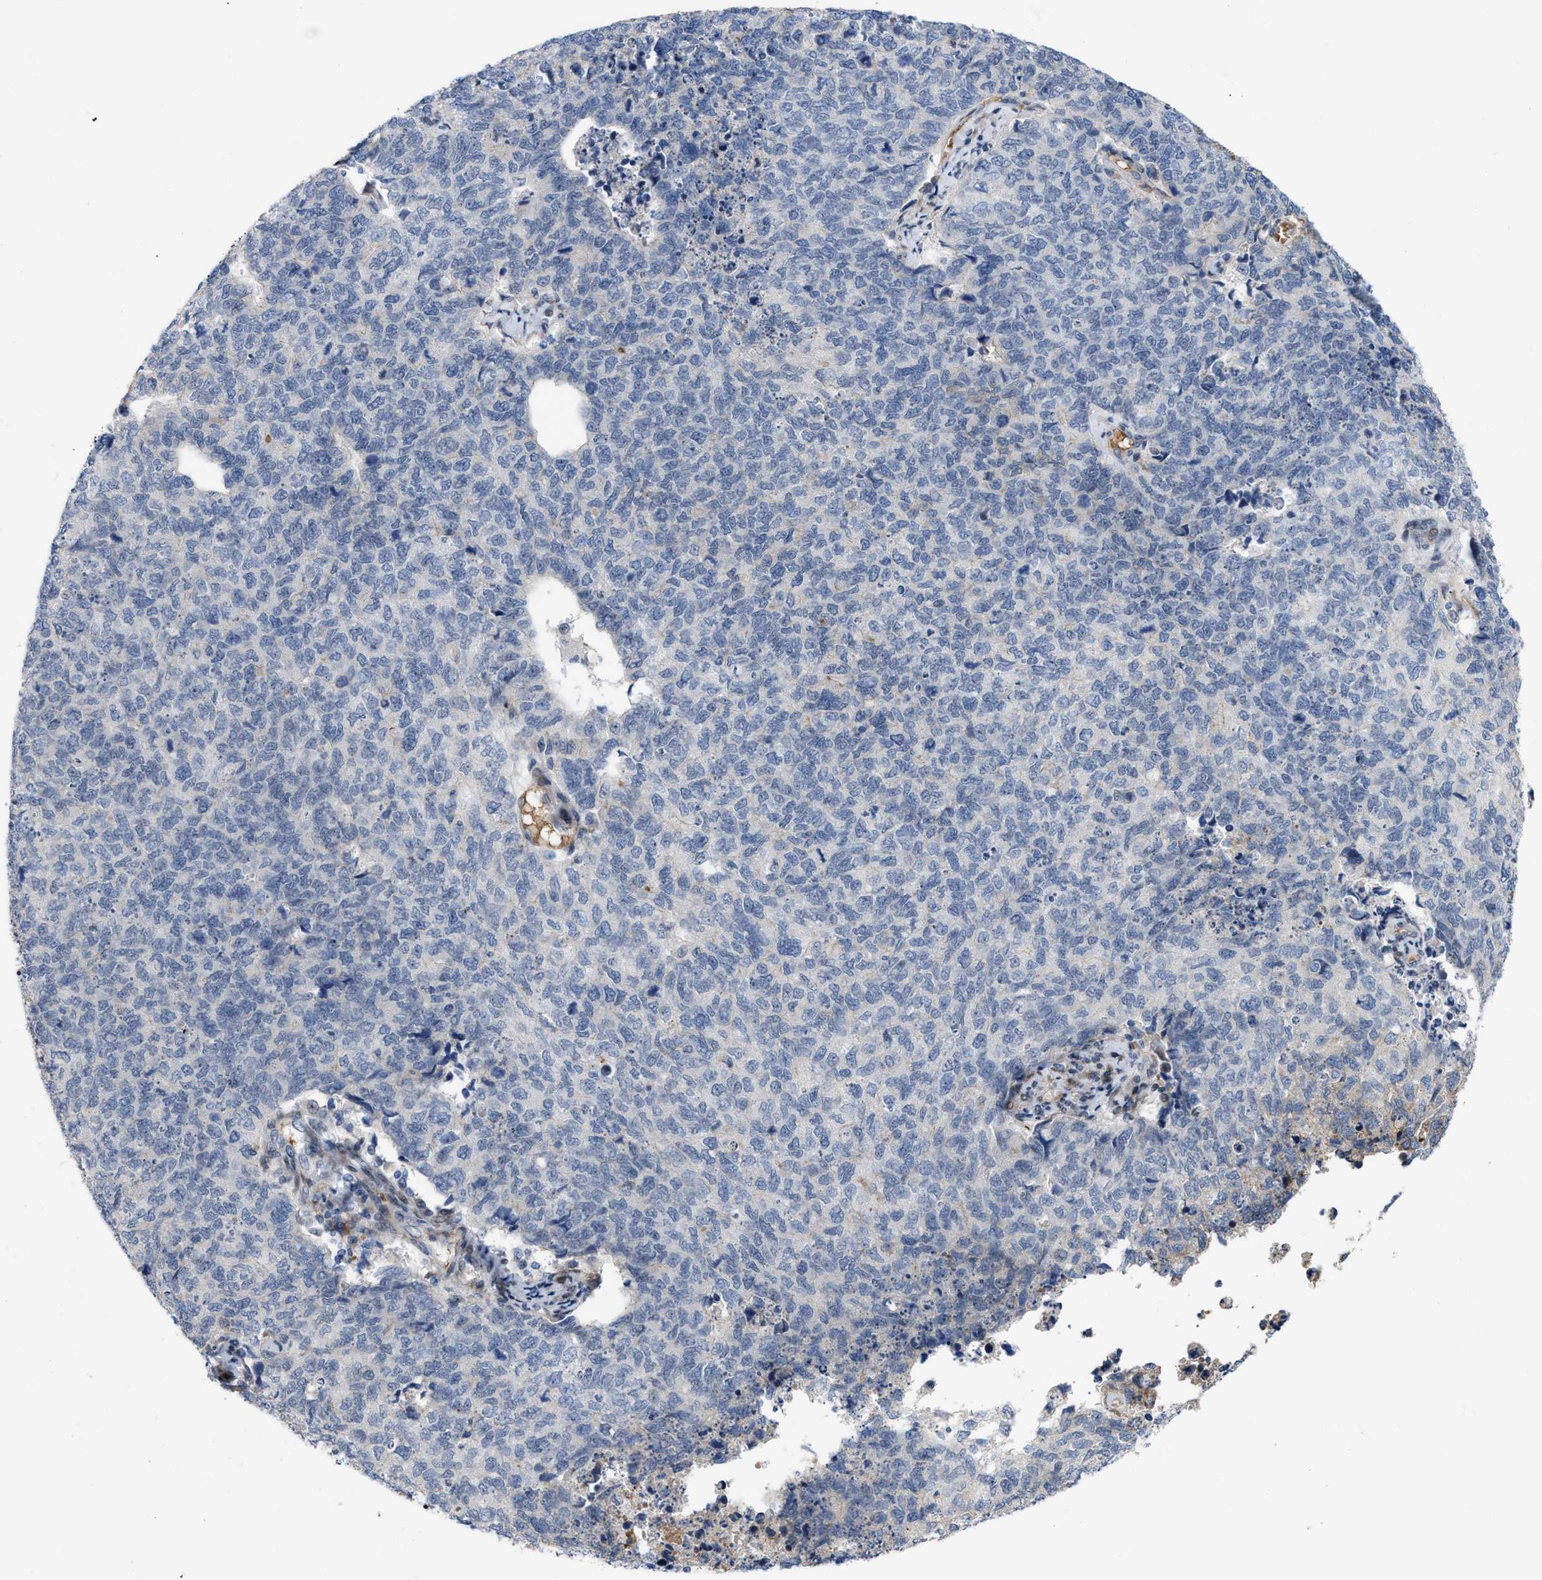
{"staining": {"intensity": "negative", "quantity": "none", "location": "none"}, "tissue": "cervical cancer", "cell_type": "Tumor cells", "image_type": "cancer", "snomed": [{"axis": "morphology", "description": "Squamous cell carcinoma, NOS"}, {"axis": "topography", "description": "Cervix"}], "caption": "A histopathology image of human cervical cancer (squamous cell carcinoma) is negative for staining in tumor cells.", "gene": "POLR1F", "patient": {"sex": "female", "age": 63}}